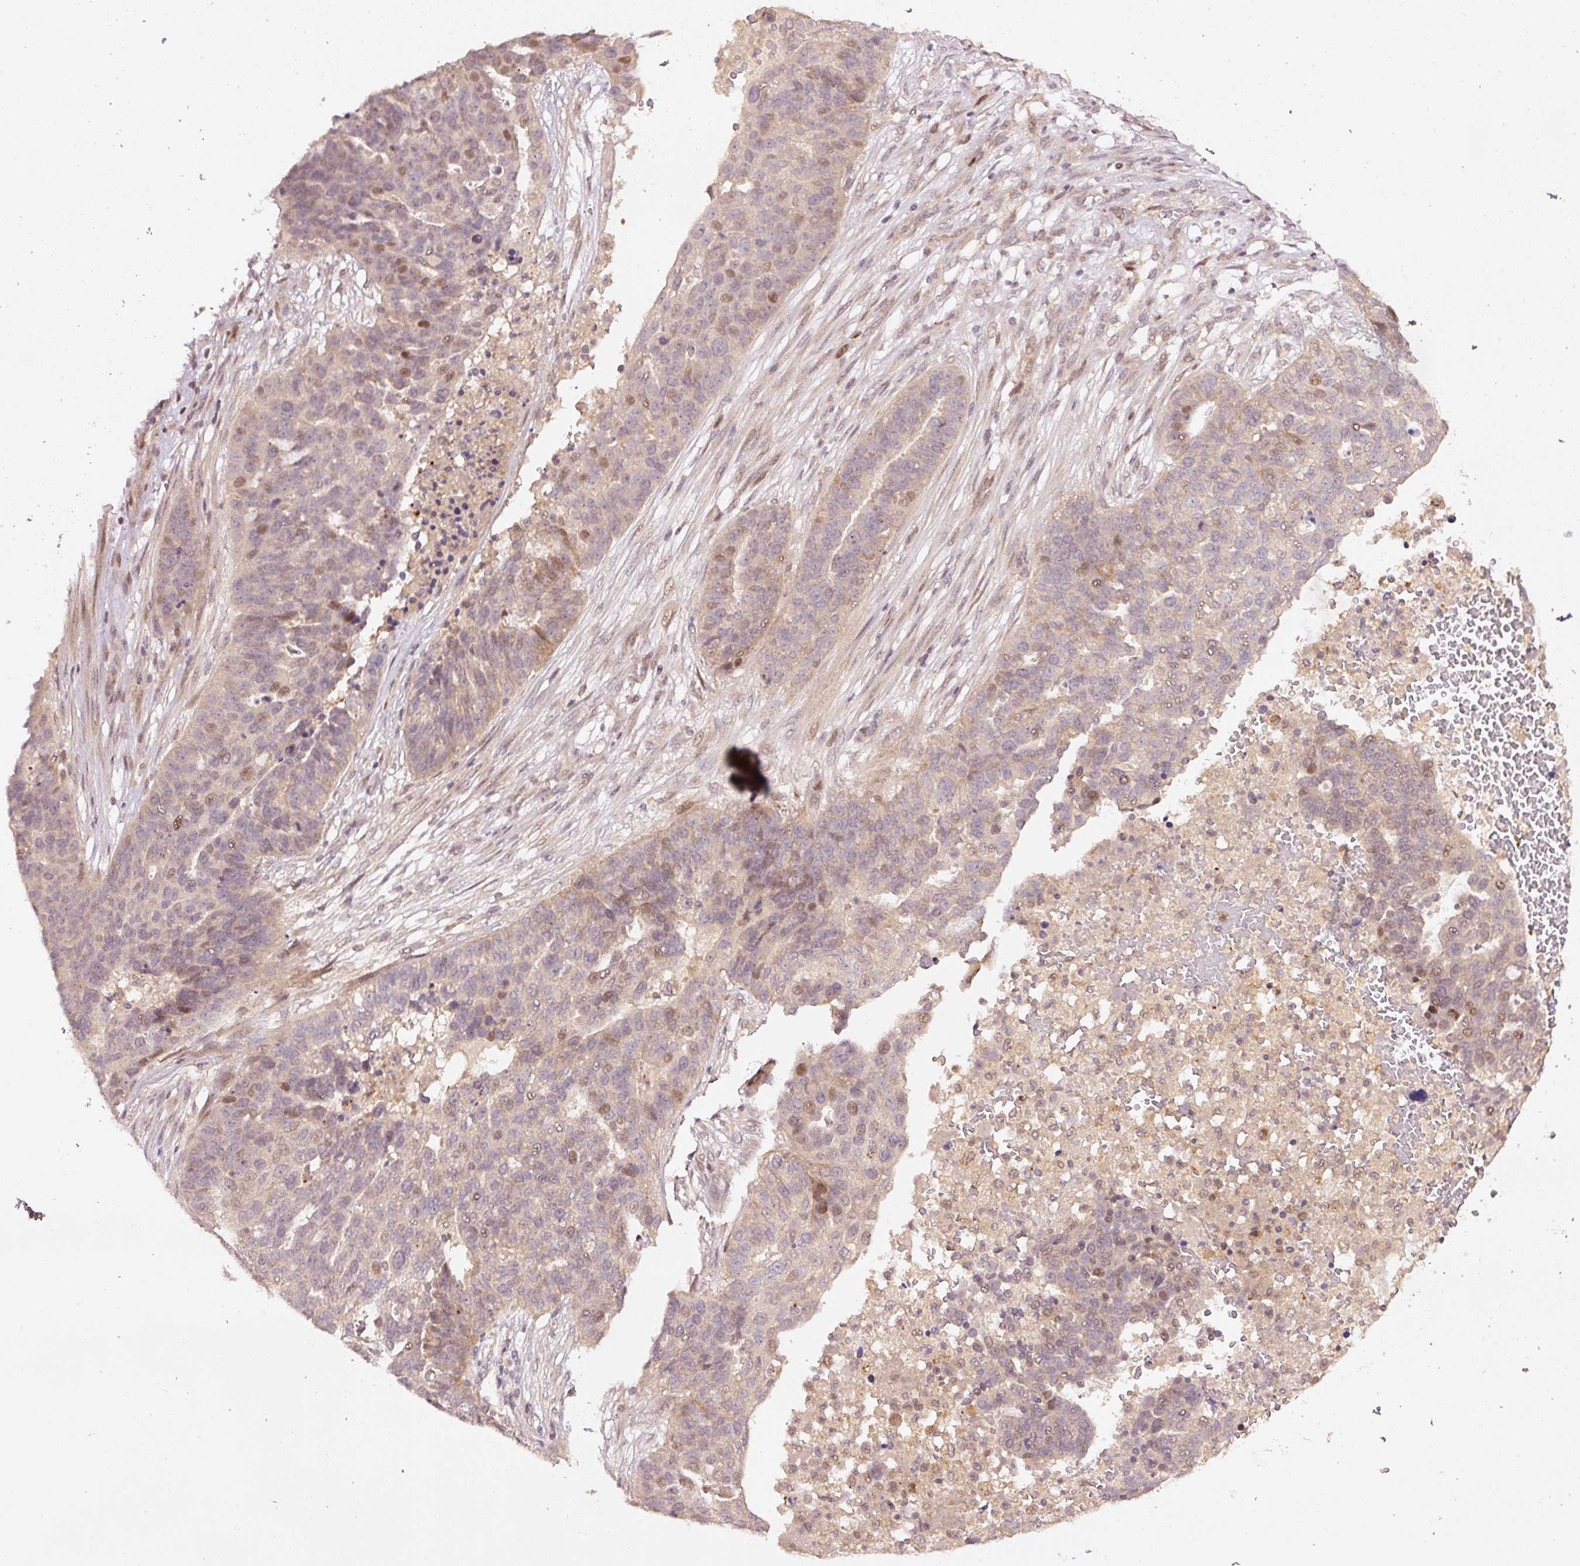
{"staining": {"intensity": "moderate", "quantity": "<25%", "location": "nuclear"}, "tissue": "ovarian cancer", "cell_type": "Tumor cells", "image_type": "cancer", "snomed": [{"axis": "morphology", "description": "Cystadenocarcinoma, serous, NOS"}, {"axis": "topography", "description": "Ovary"}], "caption": "Ovarian cancer (serous cystadenocarcinoma) tissue exhibits moderate nuclear staining in about <25% of tumor cells", "gene": "PCDHB1", "patient": {"sex": "female", "age": 59}}